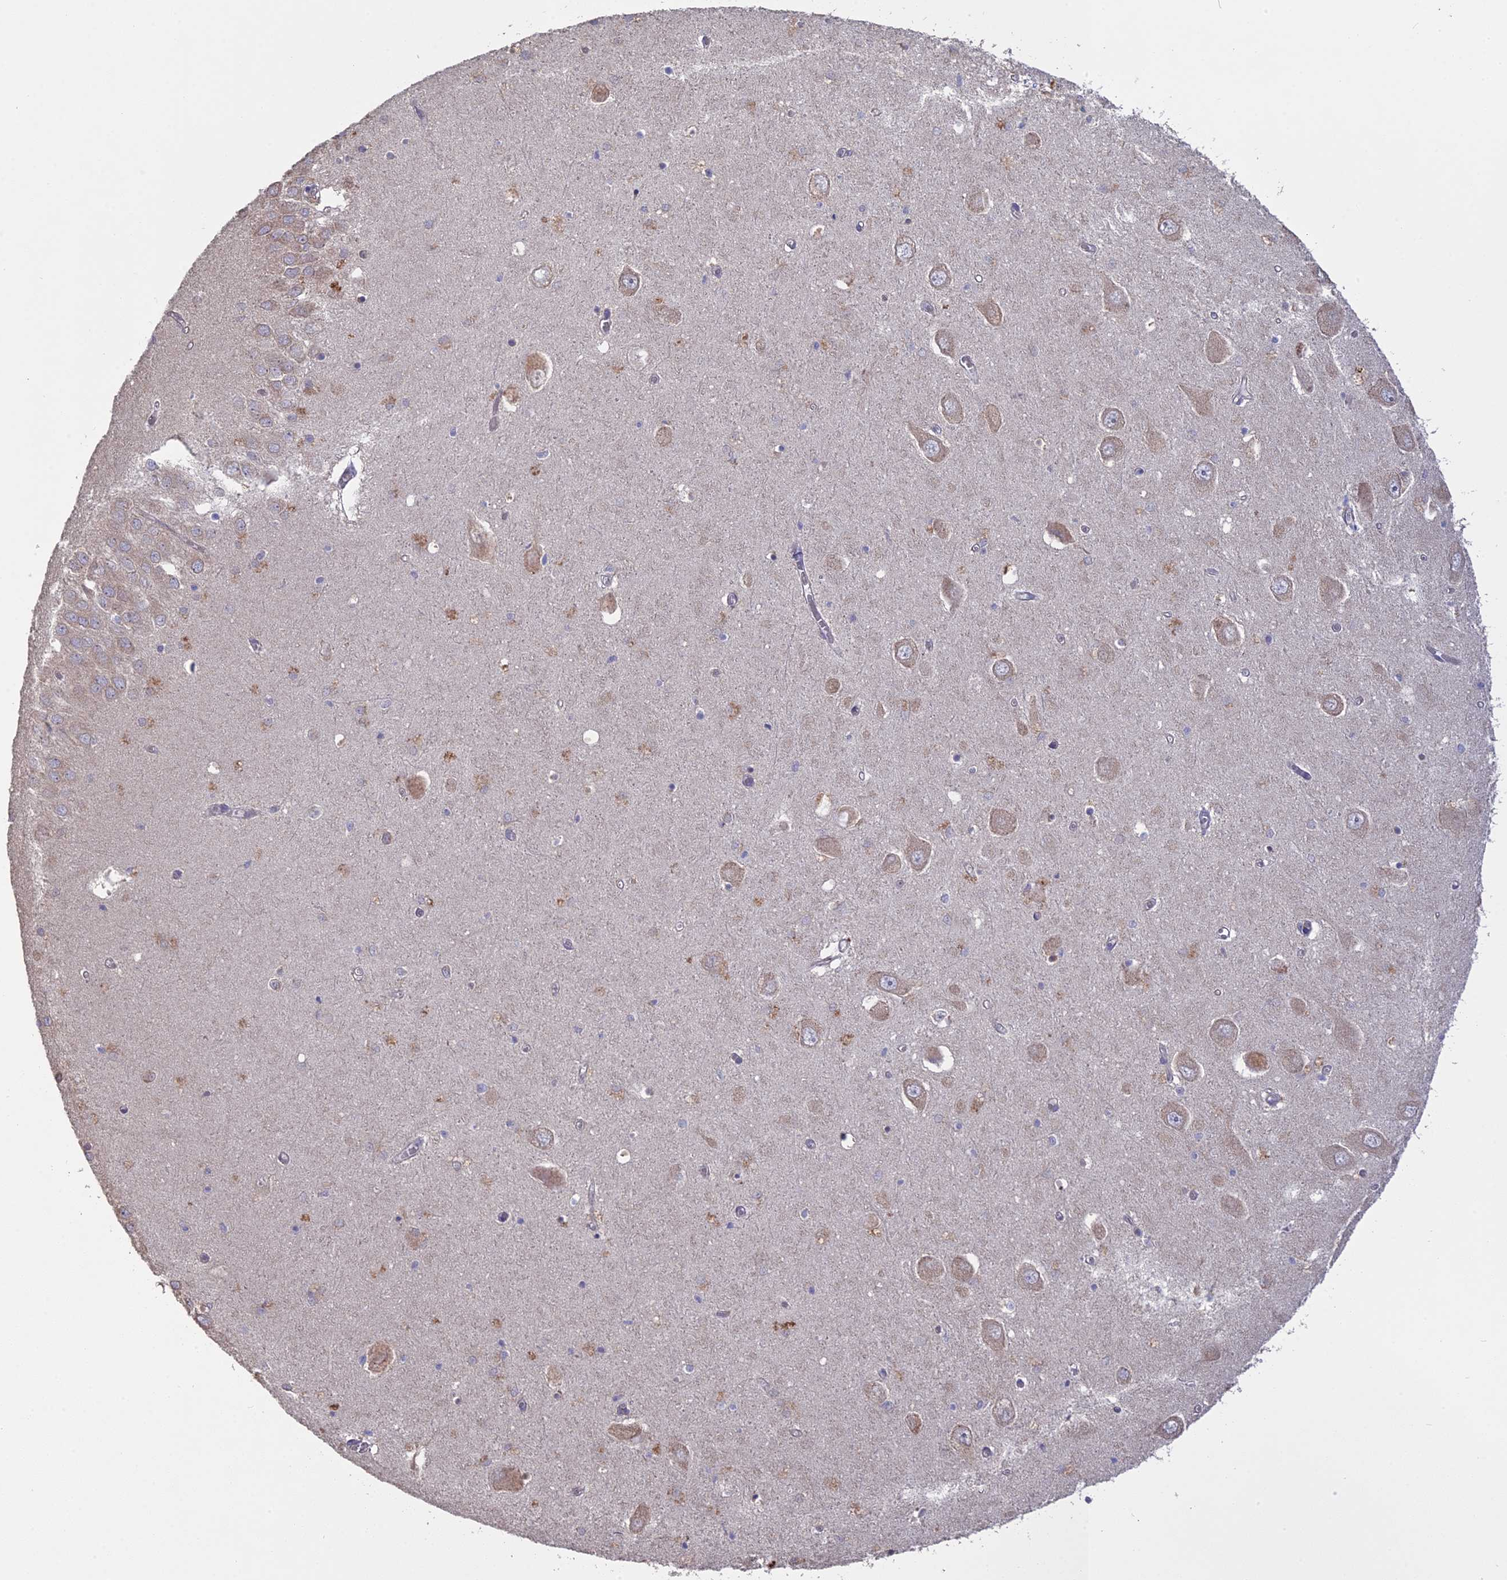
{"staining": {"intensity": "negative", "quantity": "none", "location": "none"}, "tissue": "hippocampus", "cell_type": "Glial cells", "image_type": "normal", "snomed": [{"axis": "morphology", "description": "Normal tissue, NOS"}, {"axis": "topography", "description": "Hippocampus"}], "caption": "This is a micrograph of IHC staining of benign hippocampus, which shows no expression in glial cells. (Brightfield microscopy of DAB immunohistochemistry at high magnification).", "gene": "PPIC", "patient": {"sex": "male", "age": 70}}